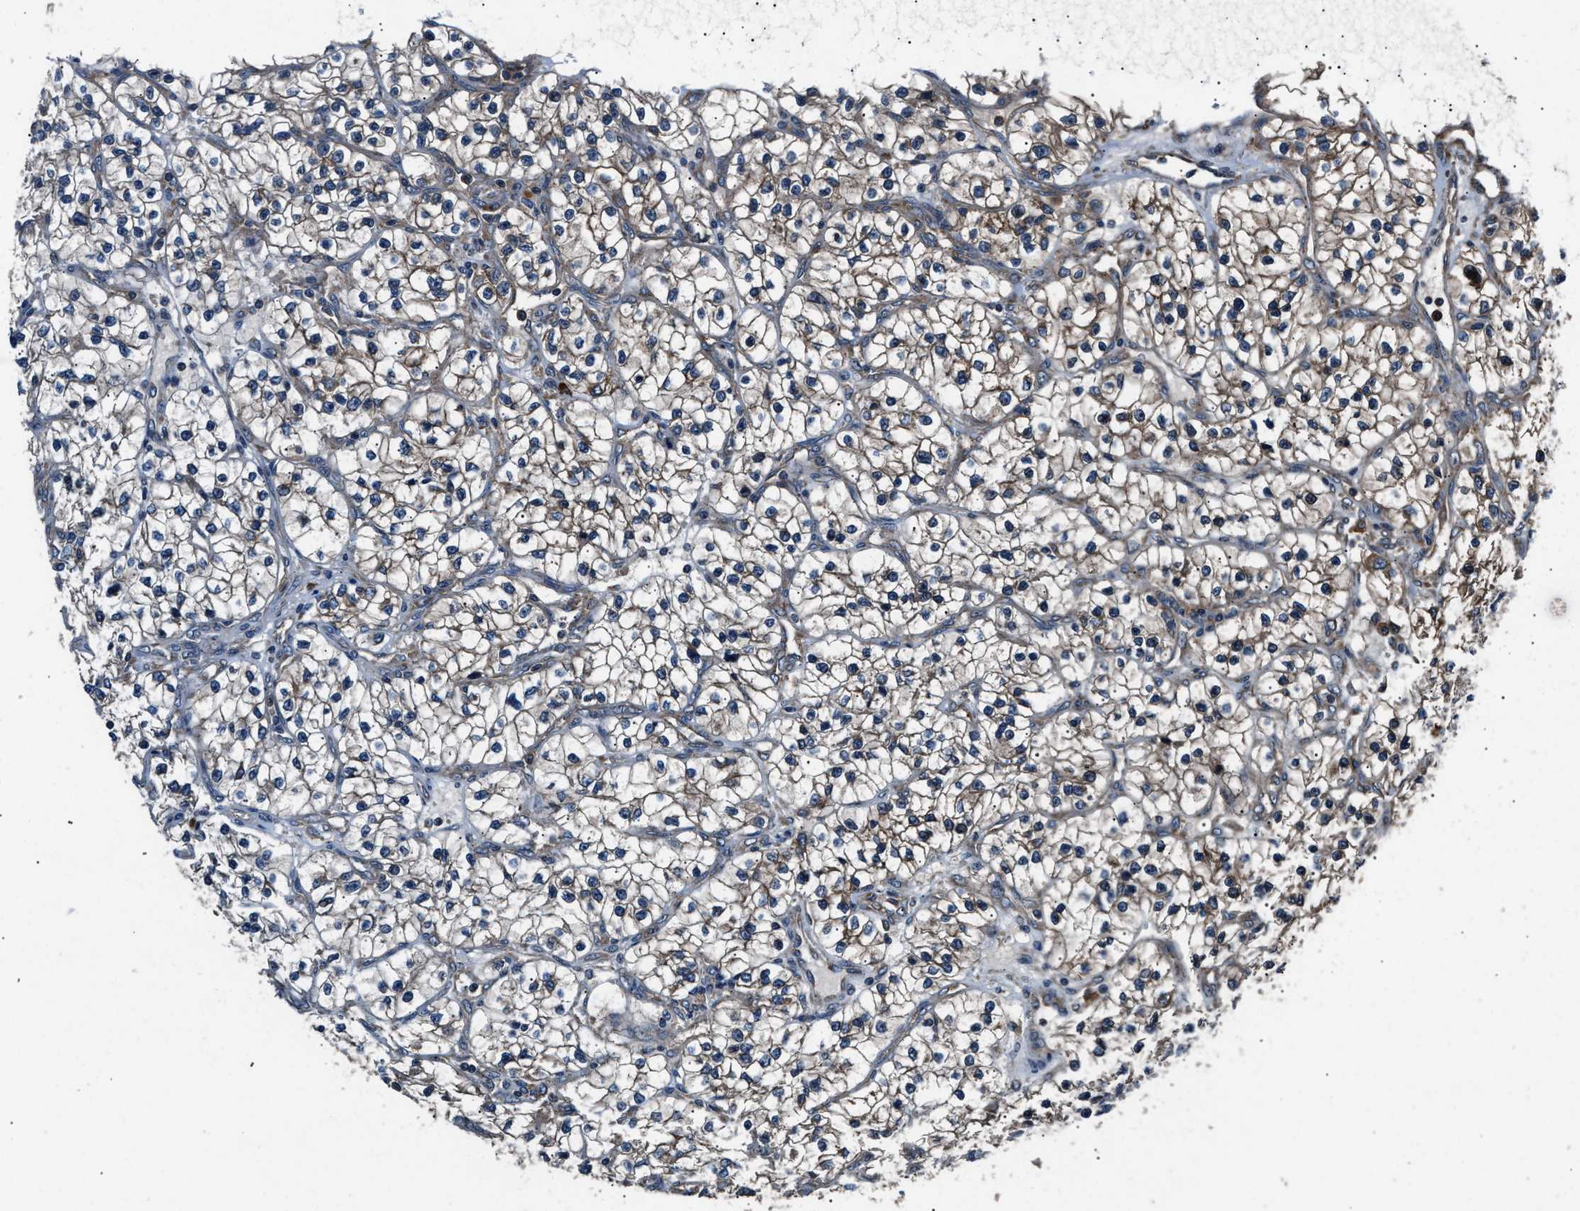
{"staining": {"intensity": "weak", "quantity": "25%-75%", "location": "cytoplasmic/membranous"}, "tissue": "renal cancer", "cell_type": "Tumor cells", "image_type": "cancer", "snomed": [{"axis": "morphology", "description": "Adenocarcinoma, NOS"}, {"axis": "topography", "description": "Kidney"}], "caption": "Immunohistochemical staining of renal cancer demonstrates low levels of weak cytoplasmic/membranous protein positivity in approximately 25%-75% of tumor cells.", "gene": "IMPDH2", "patient": {"sex": "female", "age": 57}}